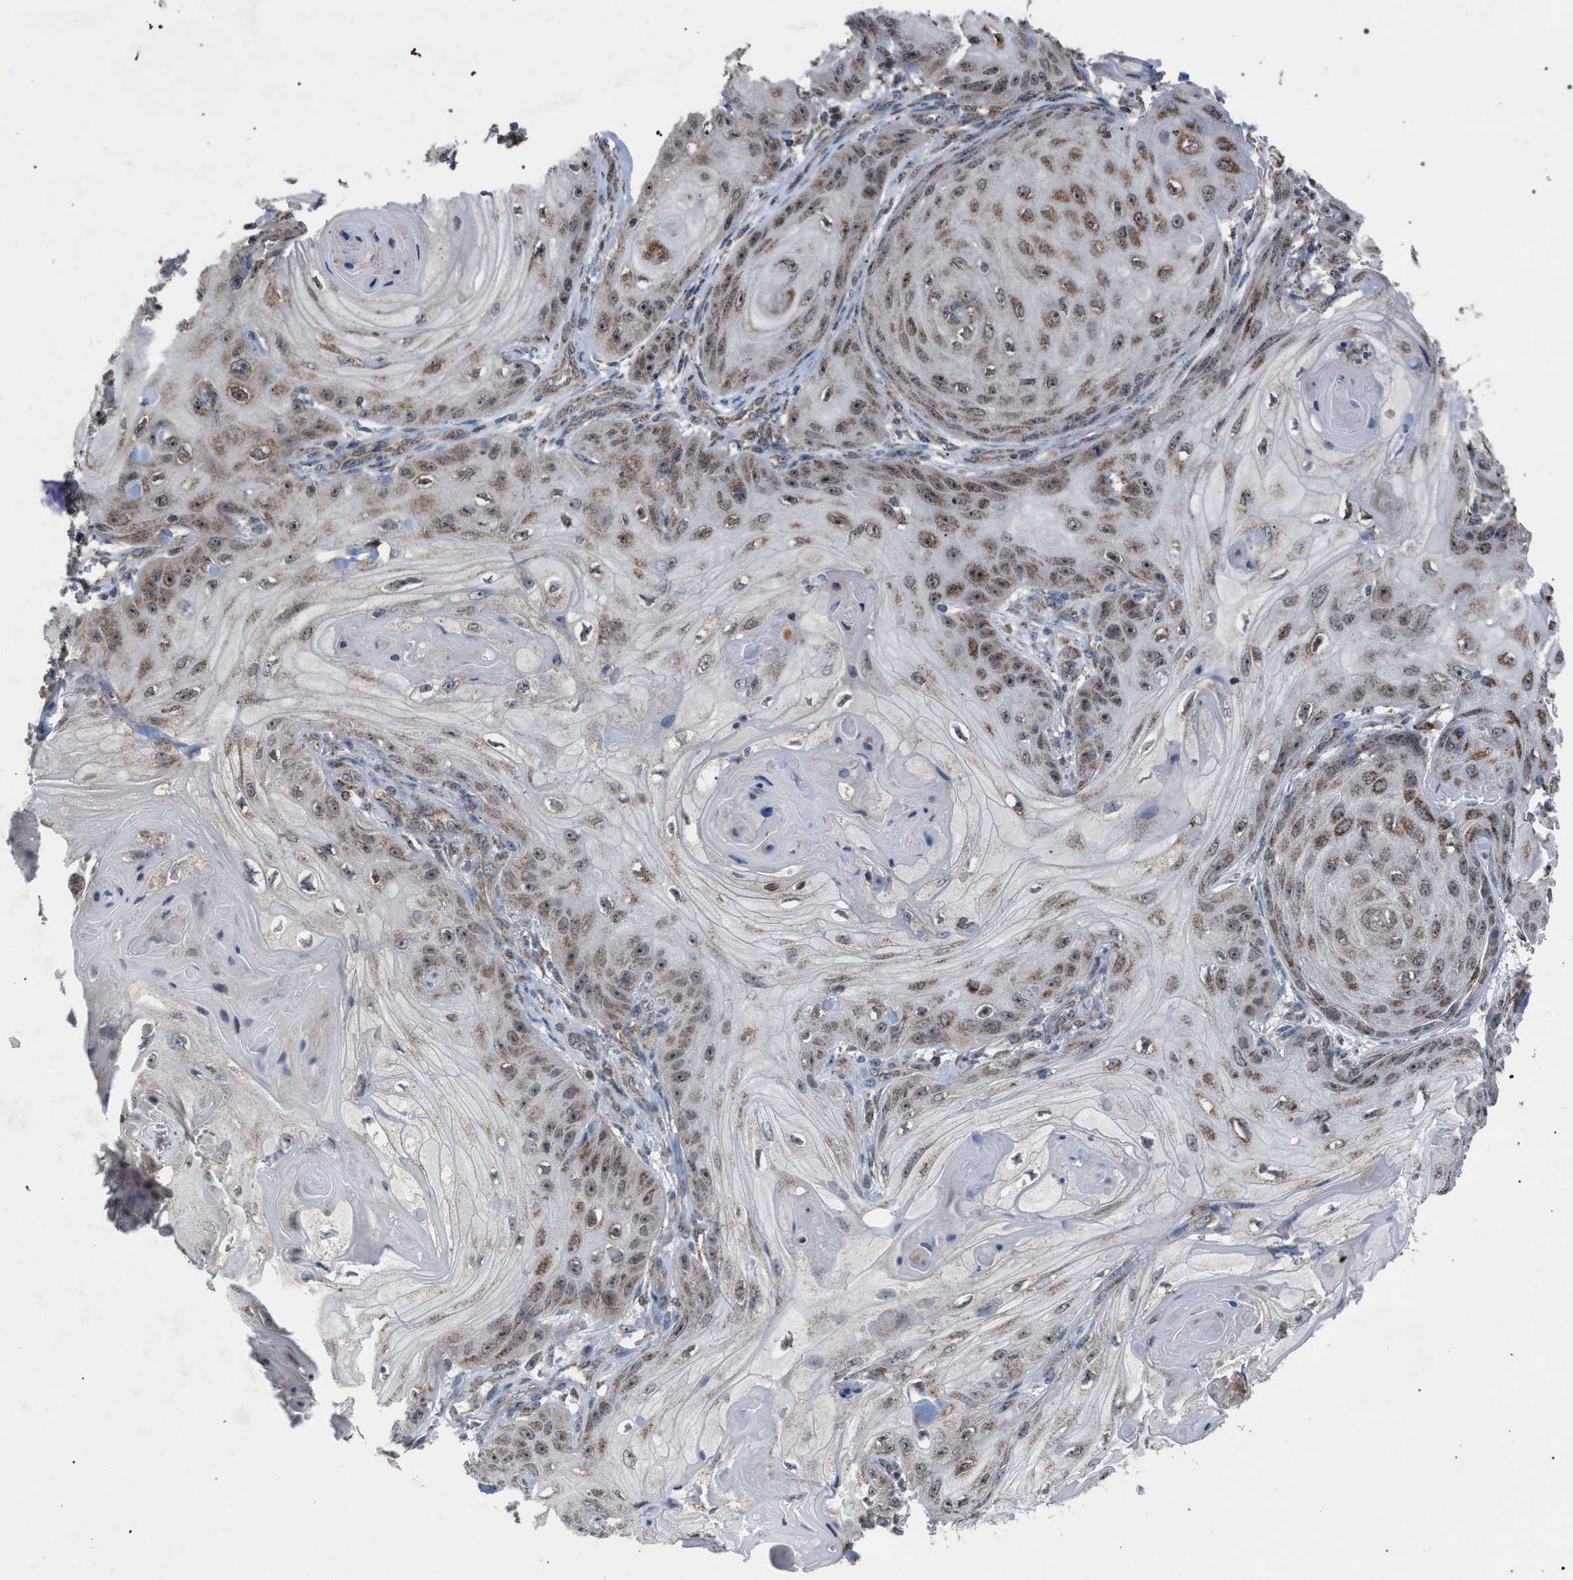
{"staining": {"intensity": "weak", "quantity": ">75%", "location": "cytoplasmic/membranous,nuclear"}, "tissue": "skin cancer", "cell_type": "Tumor cells", "image_type": "cancer", "snomed": [{"axis": "morphology", "description": "Squamous cell carcinoma, NOS"}, {"axis": "topography", "description": "Skin"}], "caption": "Immunohistochemical staining of human skin cancer (squamous cell carcinoma) exhibits weak cytoplasmic/membranous and nuclear protein positivity in about >75% of tumor cells. Using DAB (3,3'-diaminobenzidine) (brown) and hematoxylin (blue) stains, captured at high magnification using brightfield microscopy.", "gene": "HSD17B4", "patient": {"sex": "male", "age": 74}}